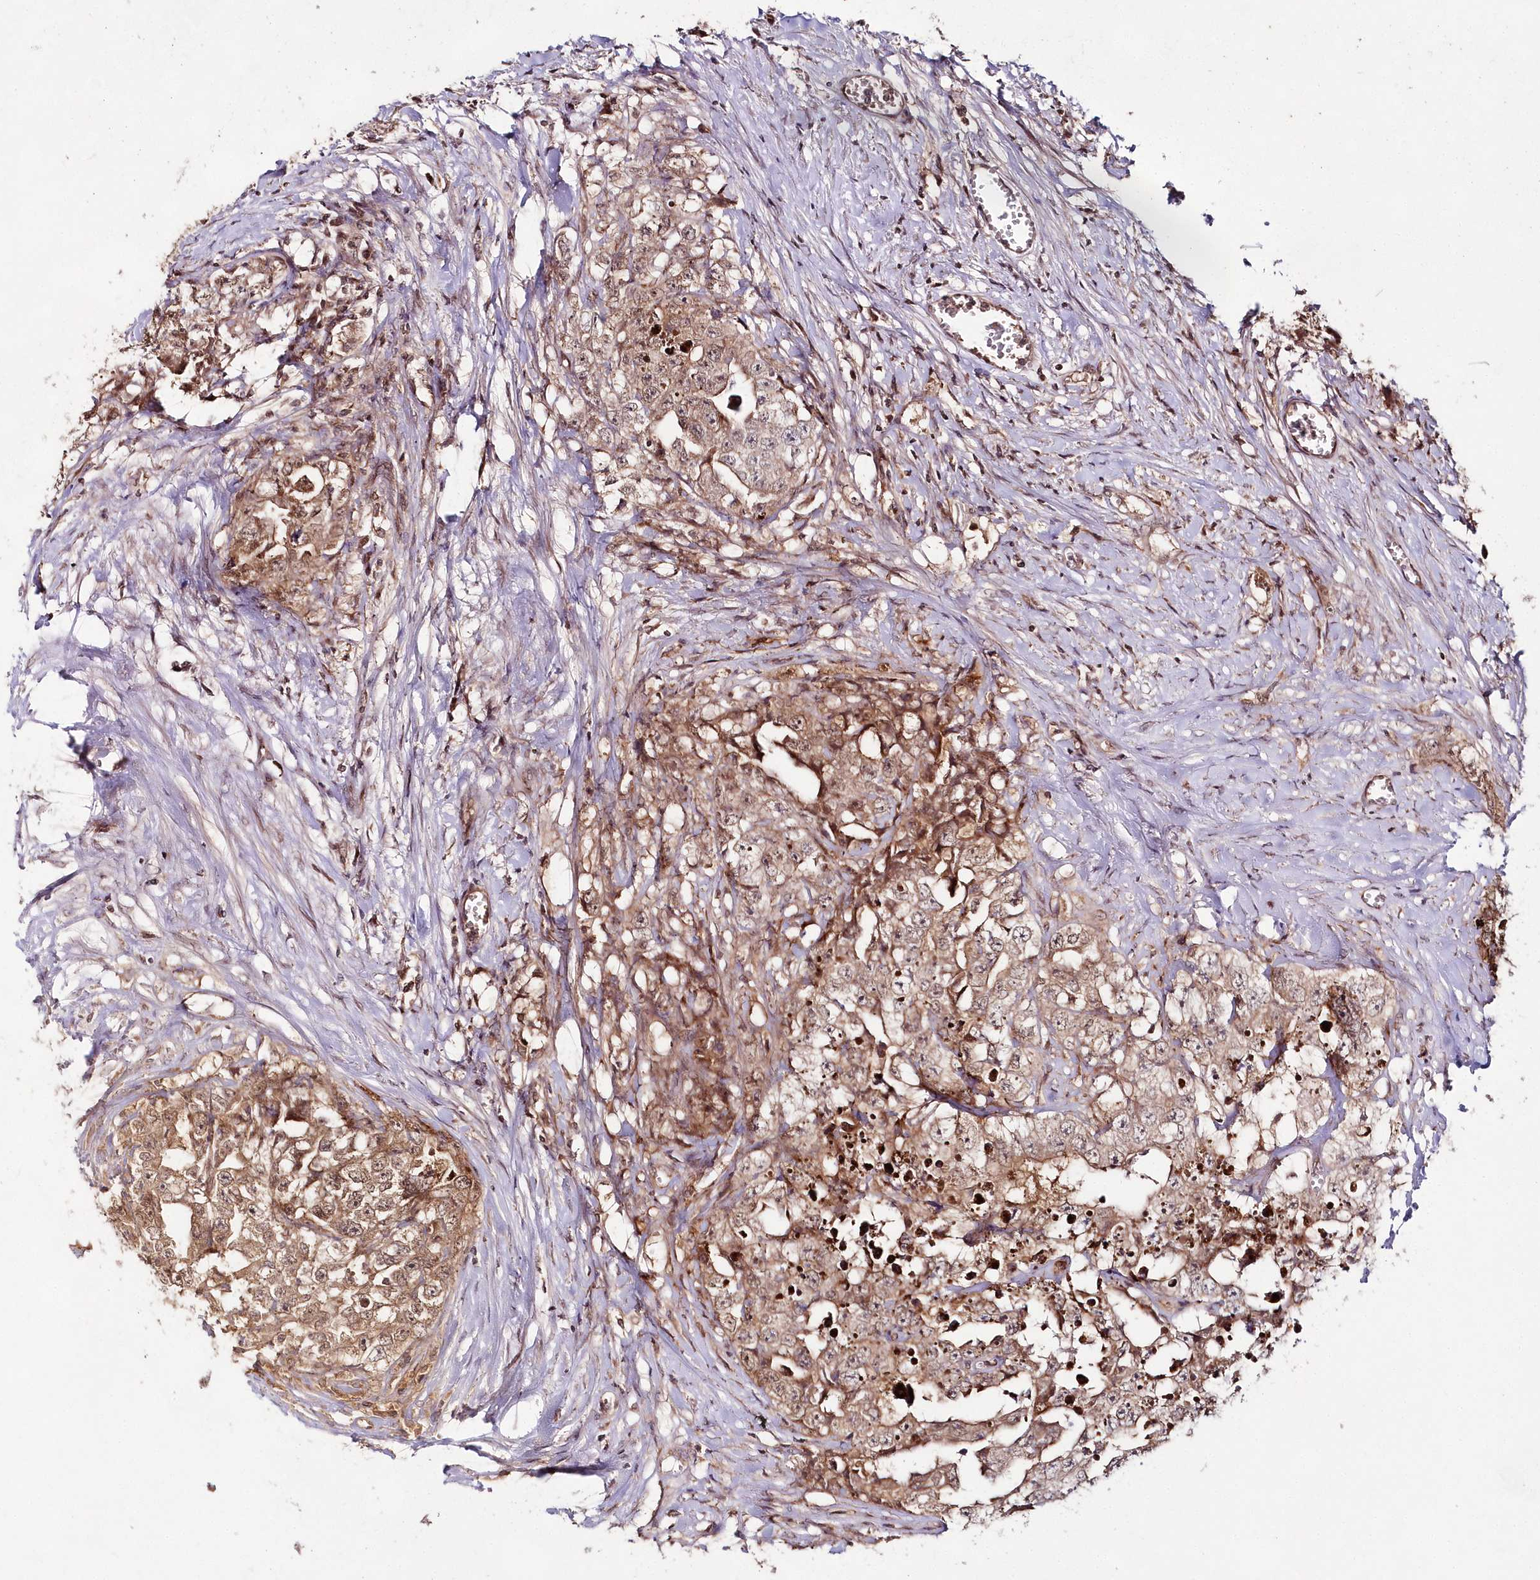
{"staining": {"intensity": "moderate", "quantity": ">75%", "location": "cytoplasmic/membranous,nuclear"}, "tissue": "testis cancer", "cell_type": "Tumor cells", "image_type": "cancer", "snomed": [{"axis": "morphology", "description": "Seminoma, NOS"}, {"axis": "morphology", "description": "Carcinoma, Embryonal, NOS"}, {"axis": "topography", "description": "Testis"}], "caption": "Testis seminoma stained for a protein displays moderate cytoplasmic/membranous and nuclear positivity in tumor cells.", "gene": "IMPA1", "patient": {"sex": "male", "age": 43}}